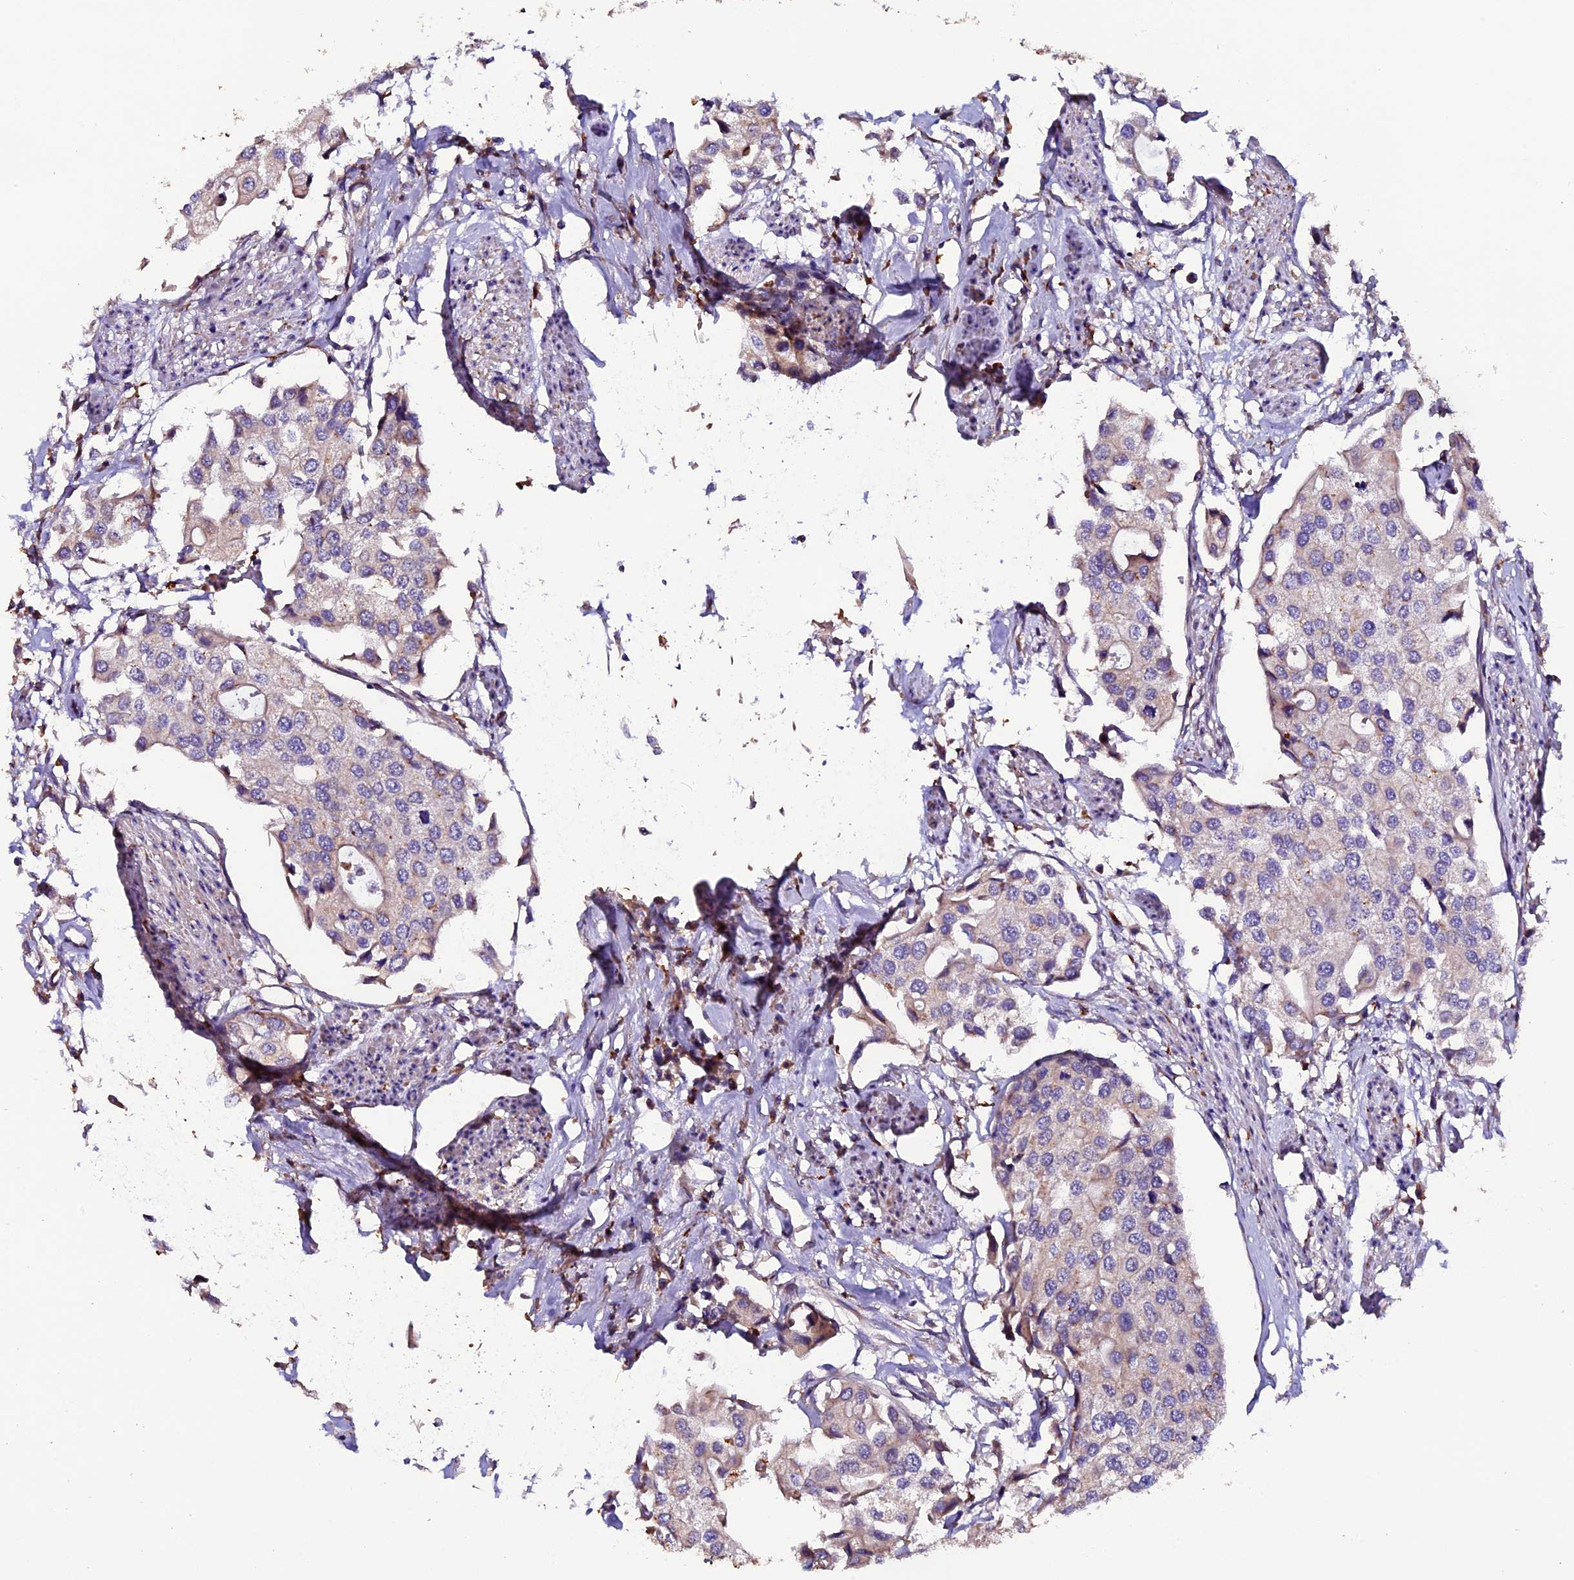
{"staining": {"intensity": "negative", "quantity": "none", "location": "none"}, "tissue": "urothelial cancer", "cell_type": "Tumor cells", "image_type": "cancer", "snomed": [{"axis": "morphology", "description": "Urothelial carcinoma, High grade"}, {"axis": "topography", "description": "Urinary bladder"}], "caption": "Tumor cells are negative for protein expression in human high-grade urothelial carcinoma.", "gene": "CLN5", "patient": {"sex": "male", "age": 64}}